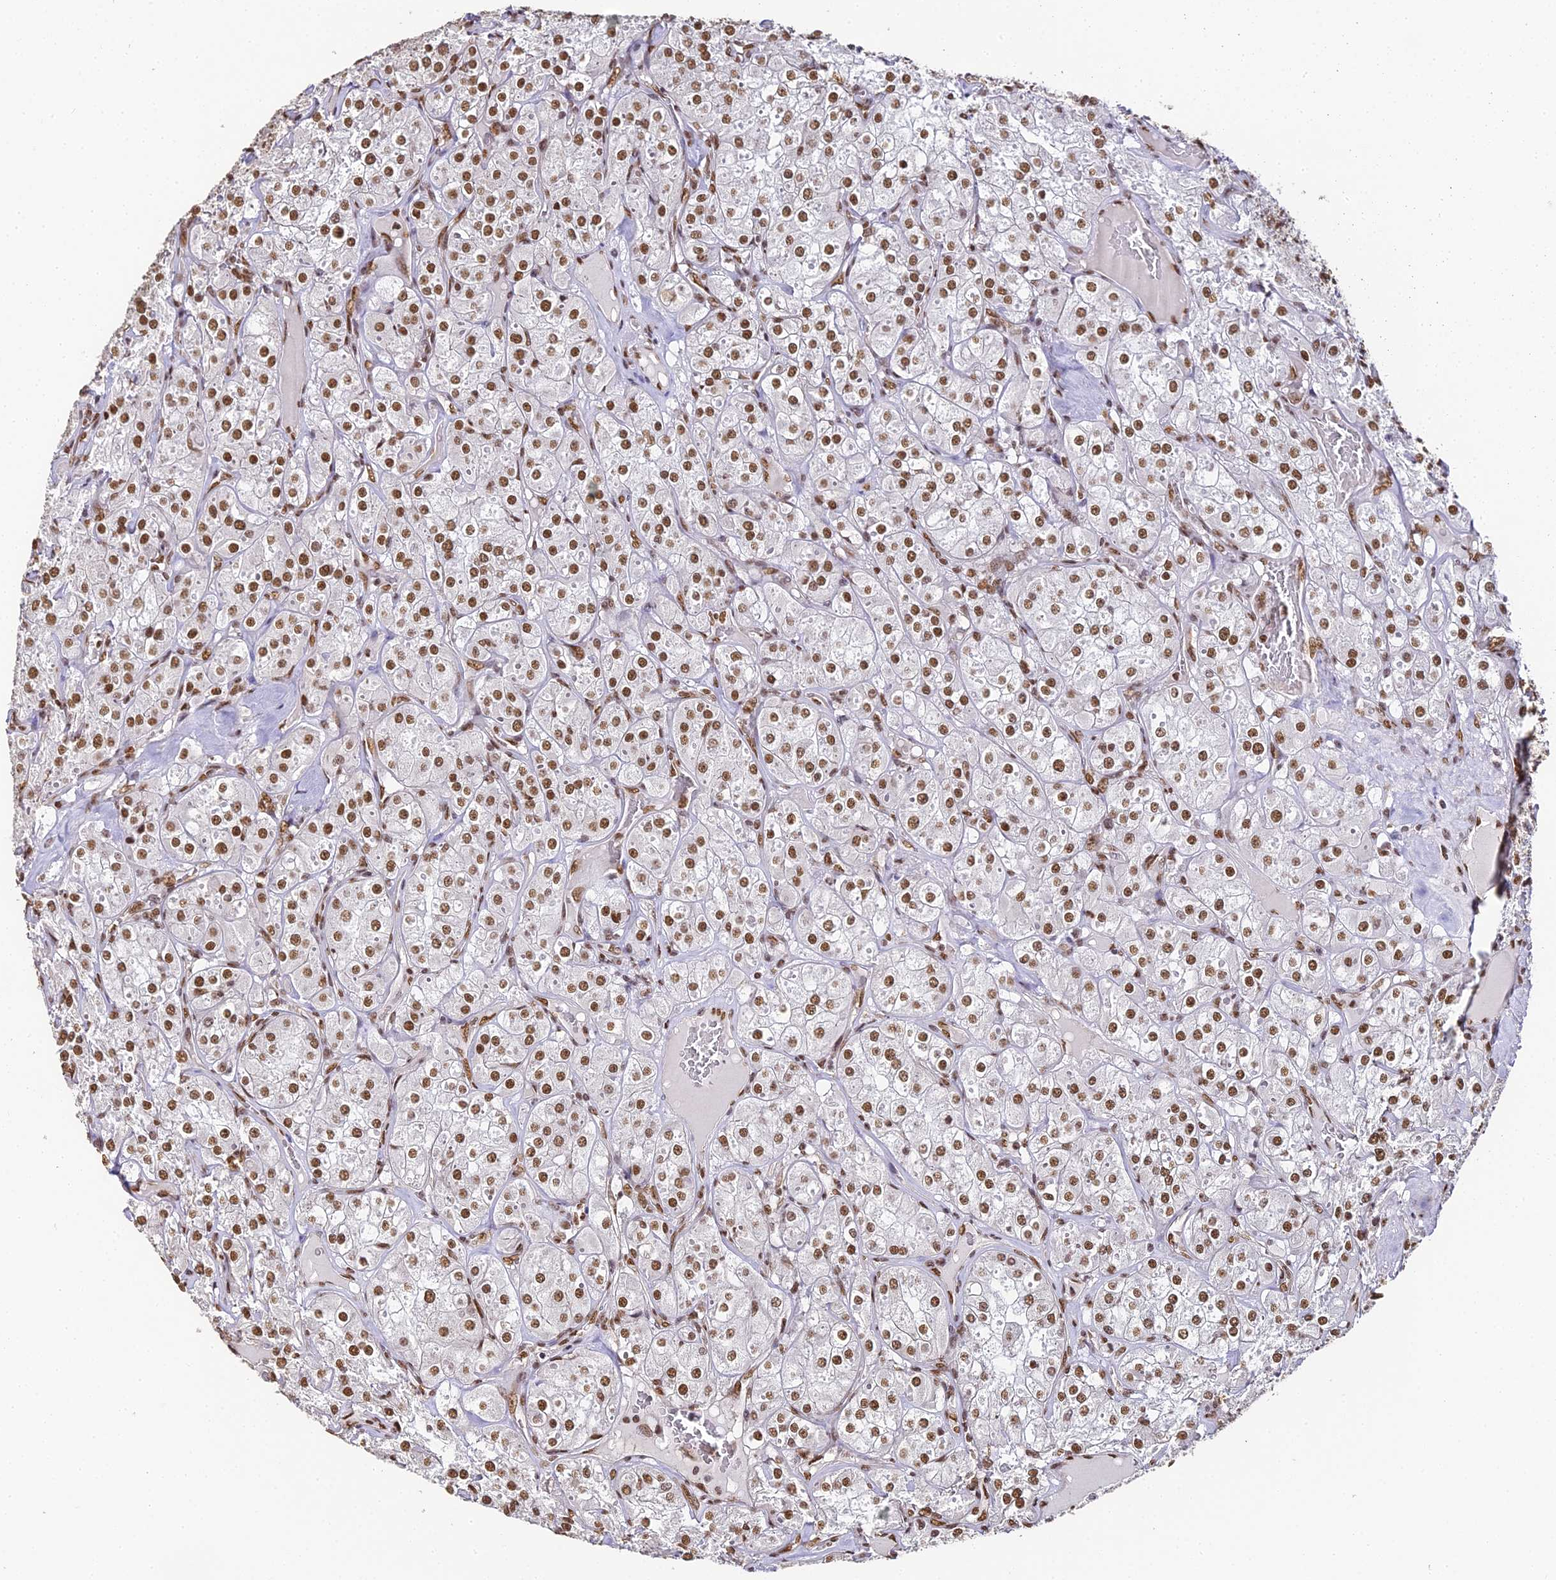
{"staining": {"intensity": "moderate", "quantity": ">75%", "location": "nuclear"}, "tissue": "renal cancer", "cell_type": "Tumor cells", "image_type": "cancer", "snomed": [{"axis": "morphology", "description": "Adenocarcinoma, NOS"}, {"axis": "topography", "description": "Kidney"}], "caption": "Renal adenocarcinoma tissue shows moderate nuclear staining in approximately >75% of tumor cells (DAB (3,3'-diaminobenzidine) IHC with brightfield microscopy, high magnification).", "gene": "HNRNPA1", "patient": {"sex": "male", "age": 77}}